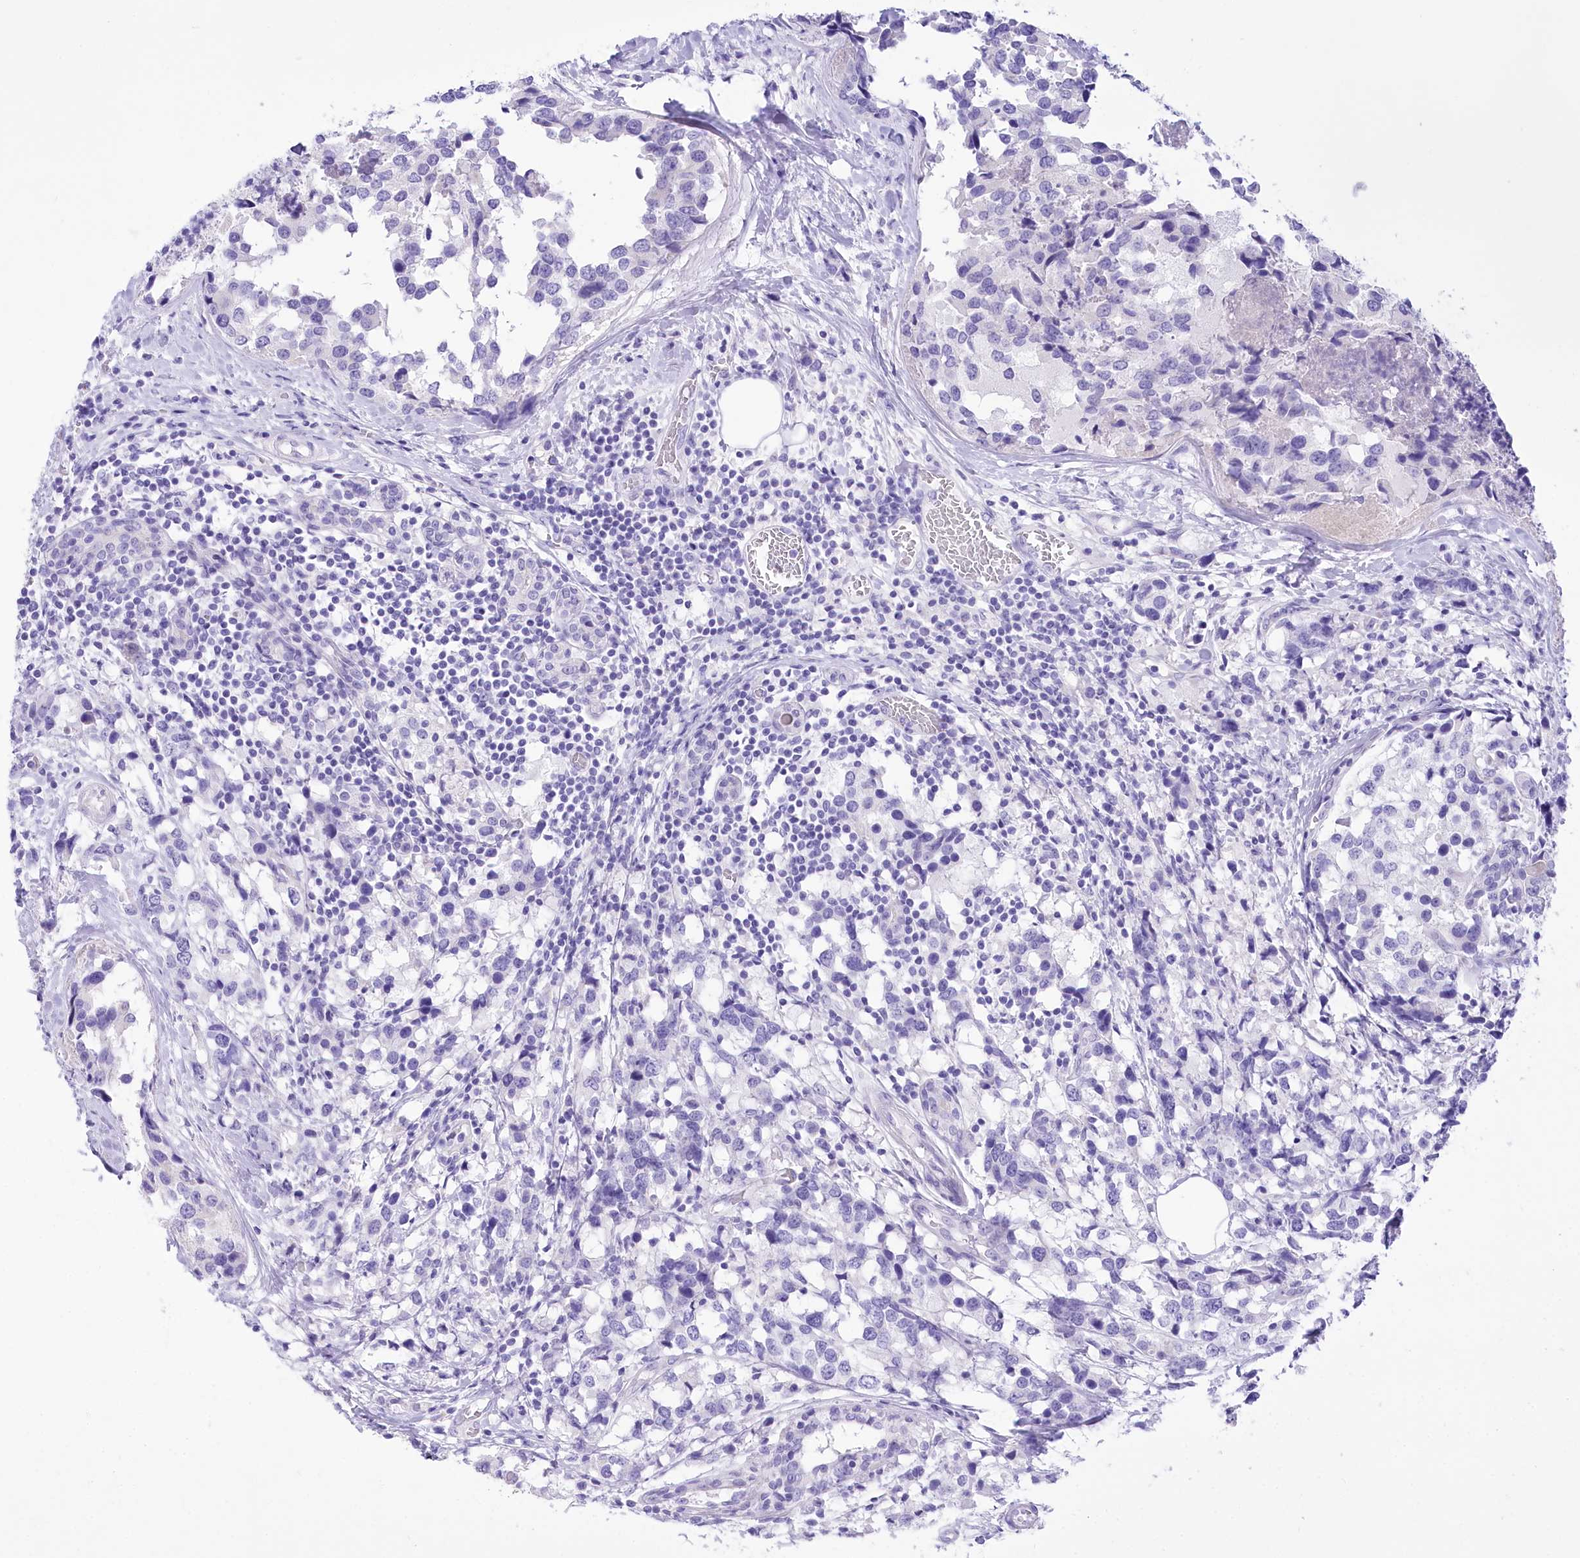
{"staining": {"intensity": "negative", "quantity": "none", "location": "none"}, "tissue": "breast cancer", "cell_type": "Tumor cells", "image_type": "cancer", "snomed": [{"axis": "morphology", "description": "Lobular carcinoma"}, {"axis": "topography", "description": "Breast"}], "caption": "Tumor cells are negative for brown protein staining in breast cancer.", "gene": "PBLD", "patient": {"sex": "female", "age": 59}}